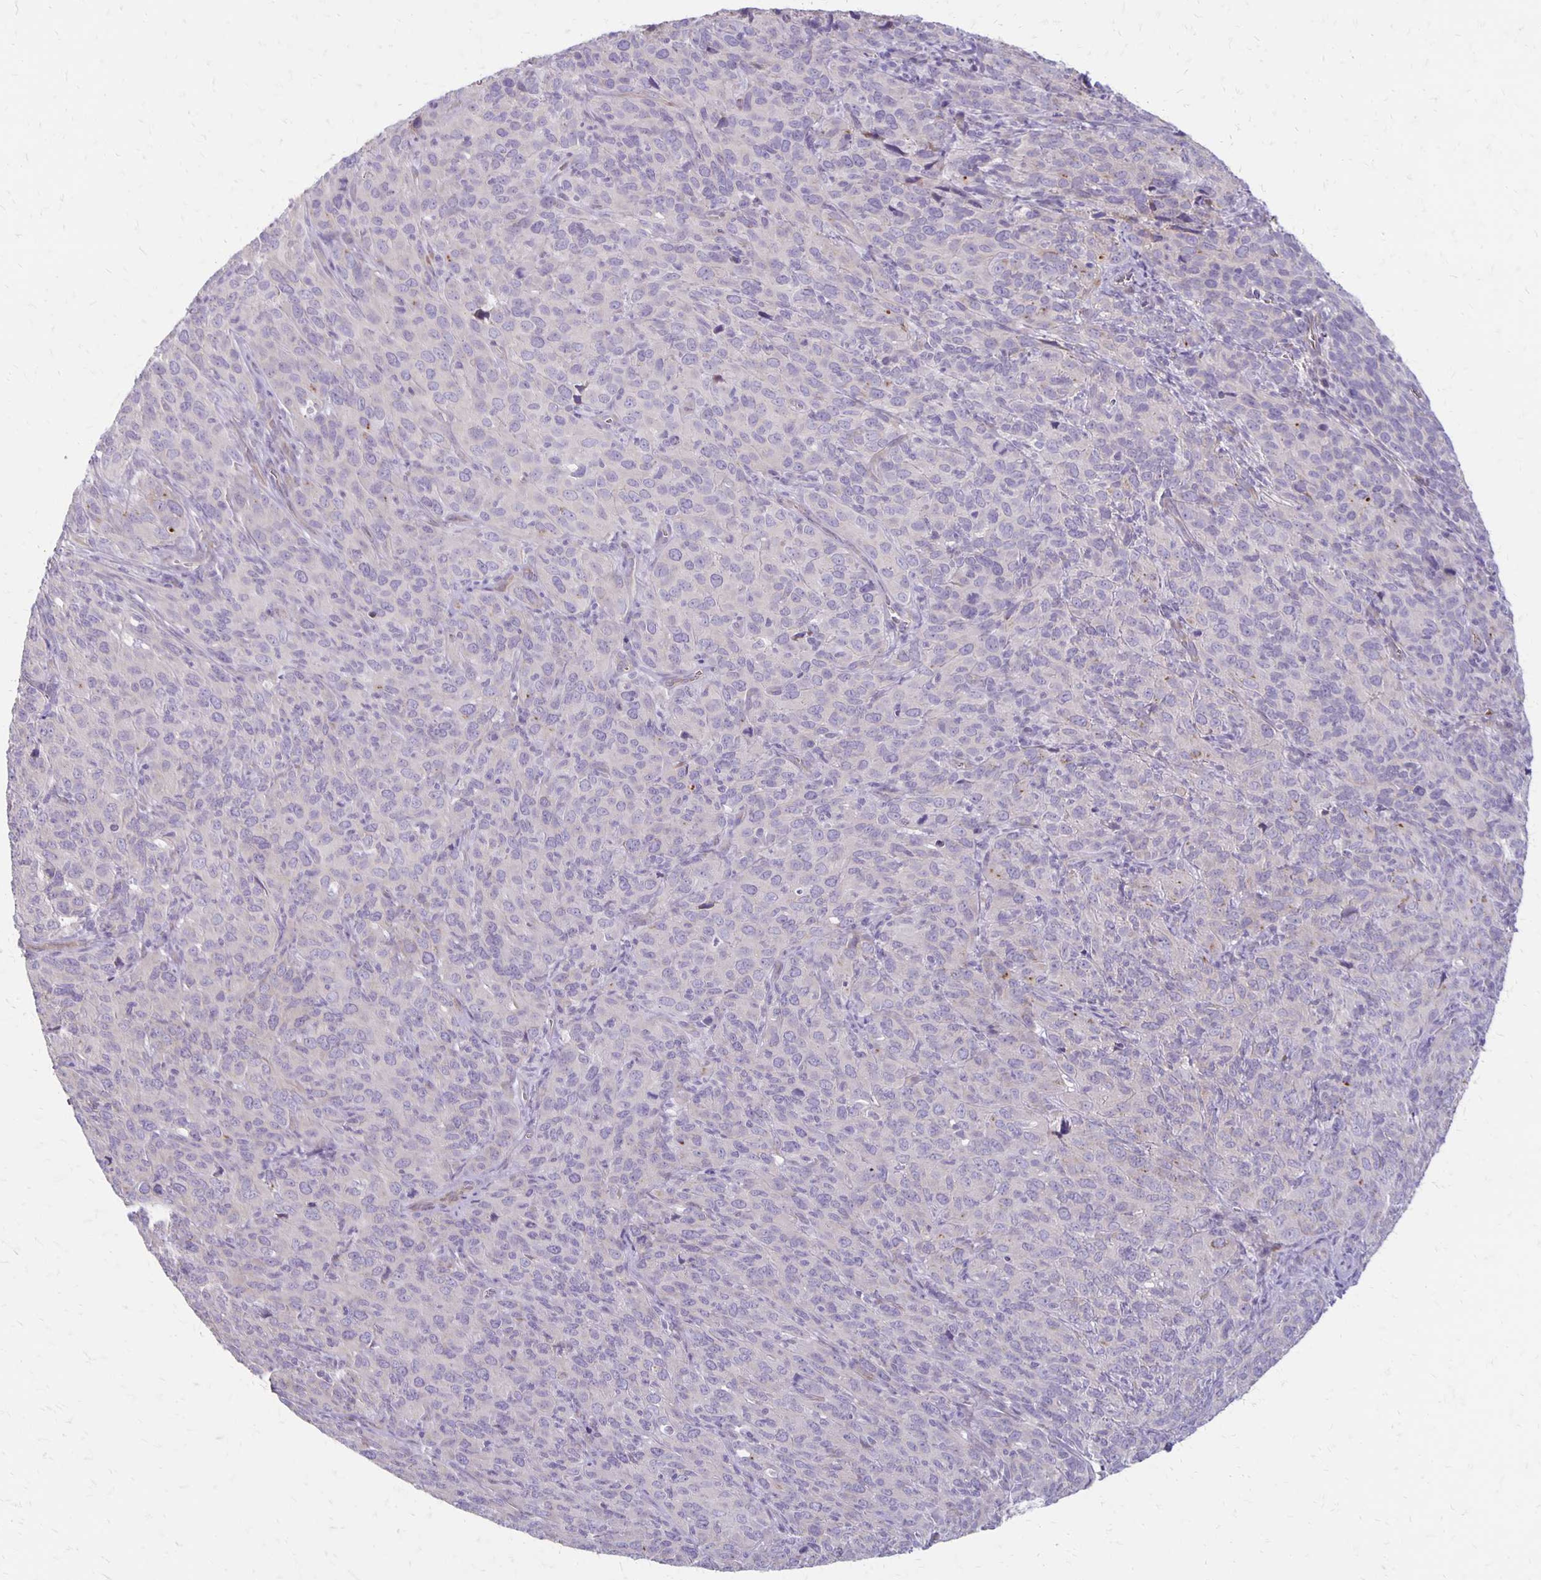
{"staining": {"intensity": "negative", "quantity": "none", "location": "none"}, "tissue": "cervical cancer", "cell_type": "Tumor cells", "image_type": "cancer", "snomed": [{"axis": "morphology", "description": "Normal tissue, NOS"}, {"axis": "morphology", "description": "Squamous cell carcinoma, NOS"}, {"axis": "topography", "description": "Cervix"}], "caption": "Tumor cells are negative for brown protein staining in cervical cancer (squamous cell carcinoma). (DAB (3,3'-diaminobenzidine) immunohistochemistry (IHC) with hematoxylin counter stain).", "gene": "HOMER1", "patient": {"sex": "female", "age": 51}}